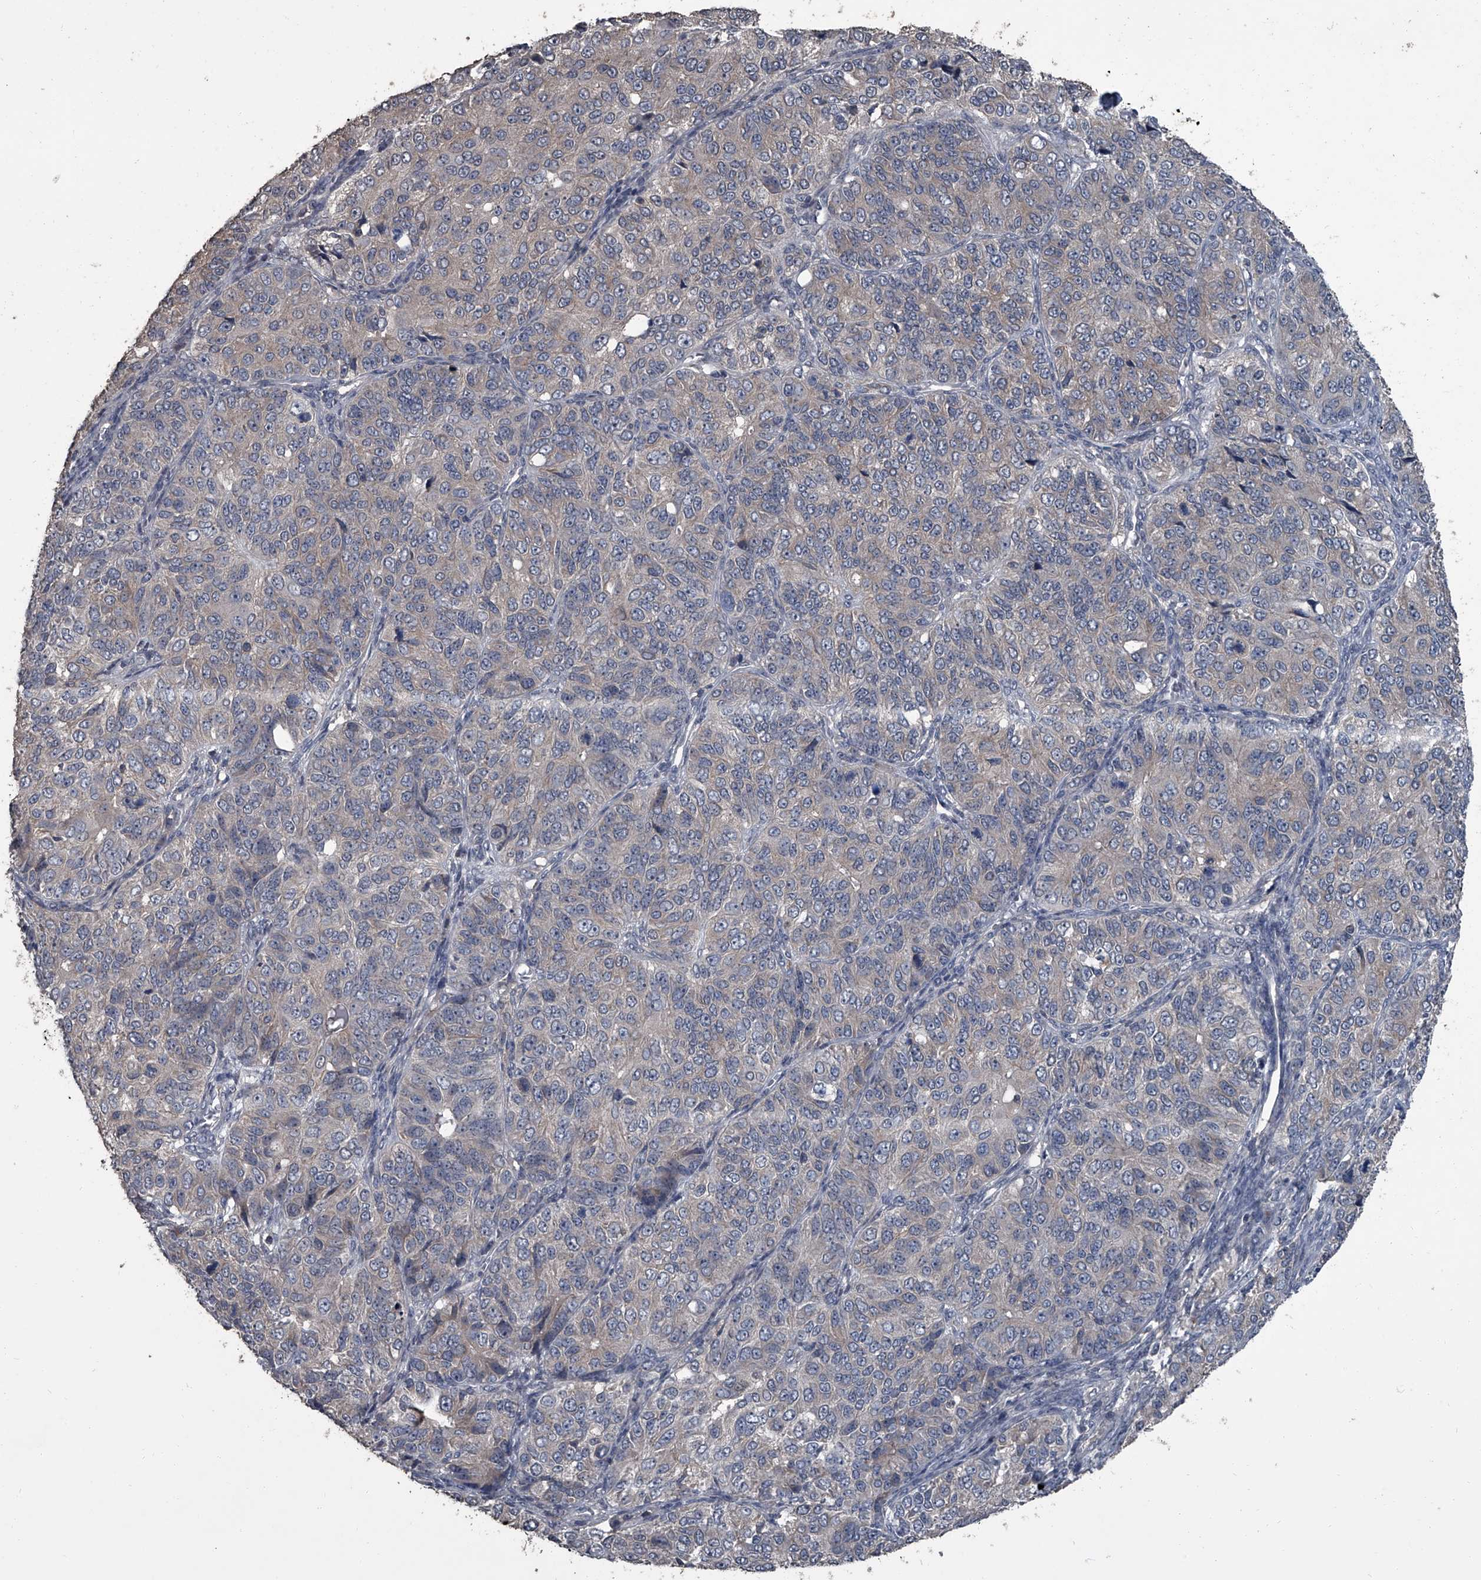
{"staining": {"intensity": "weak", "quantity": "<25%", "location": "cytoplasmic/membranous"}, "tissue": "ovarian cancer", "cell_type": "Tumor cells", "image_type": "cancer", "snomed": [{"axis": "morphology", "description": "Carcinoma, endometroid"}, {"axis": "topography", "description": "Ovary"}], "caption": "This micrograph is of ovarian cancer stained with immunohistochemistry to label a protein in brown with the nuclei are counter-stained blue. There is no expression in tumor cells.", "gene": "OARD1", "patient": {"sex": "female", "age": 51}}